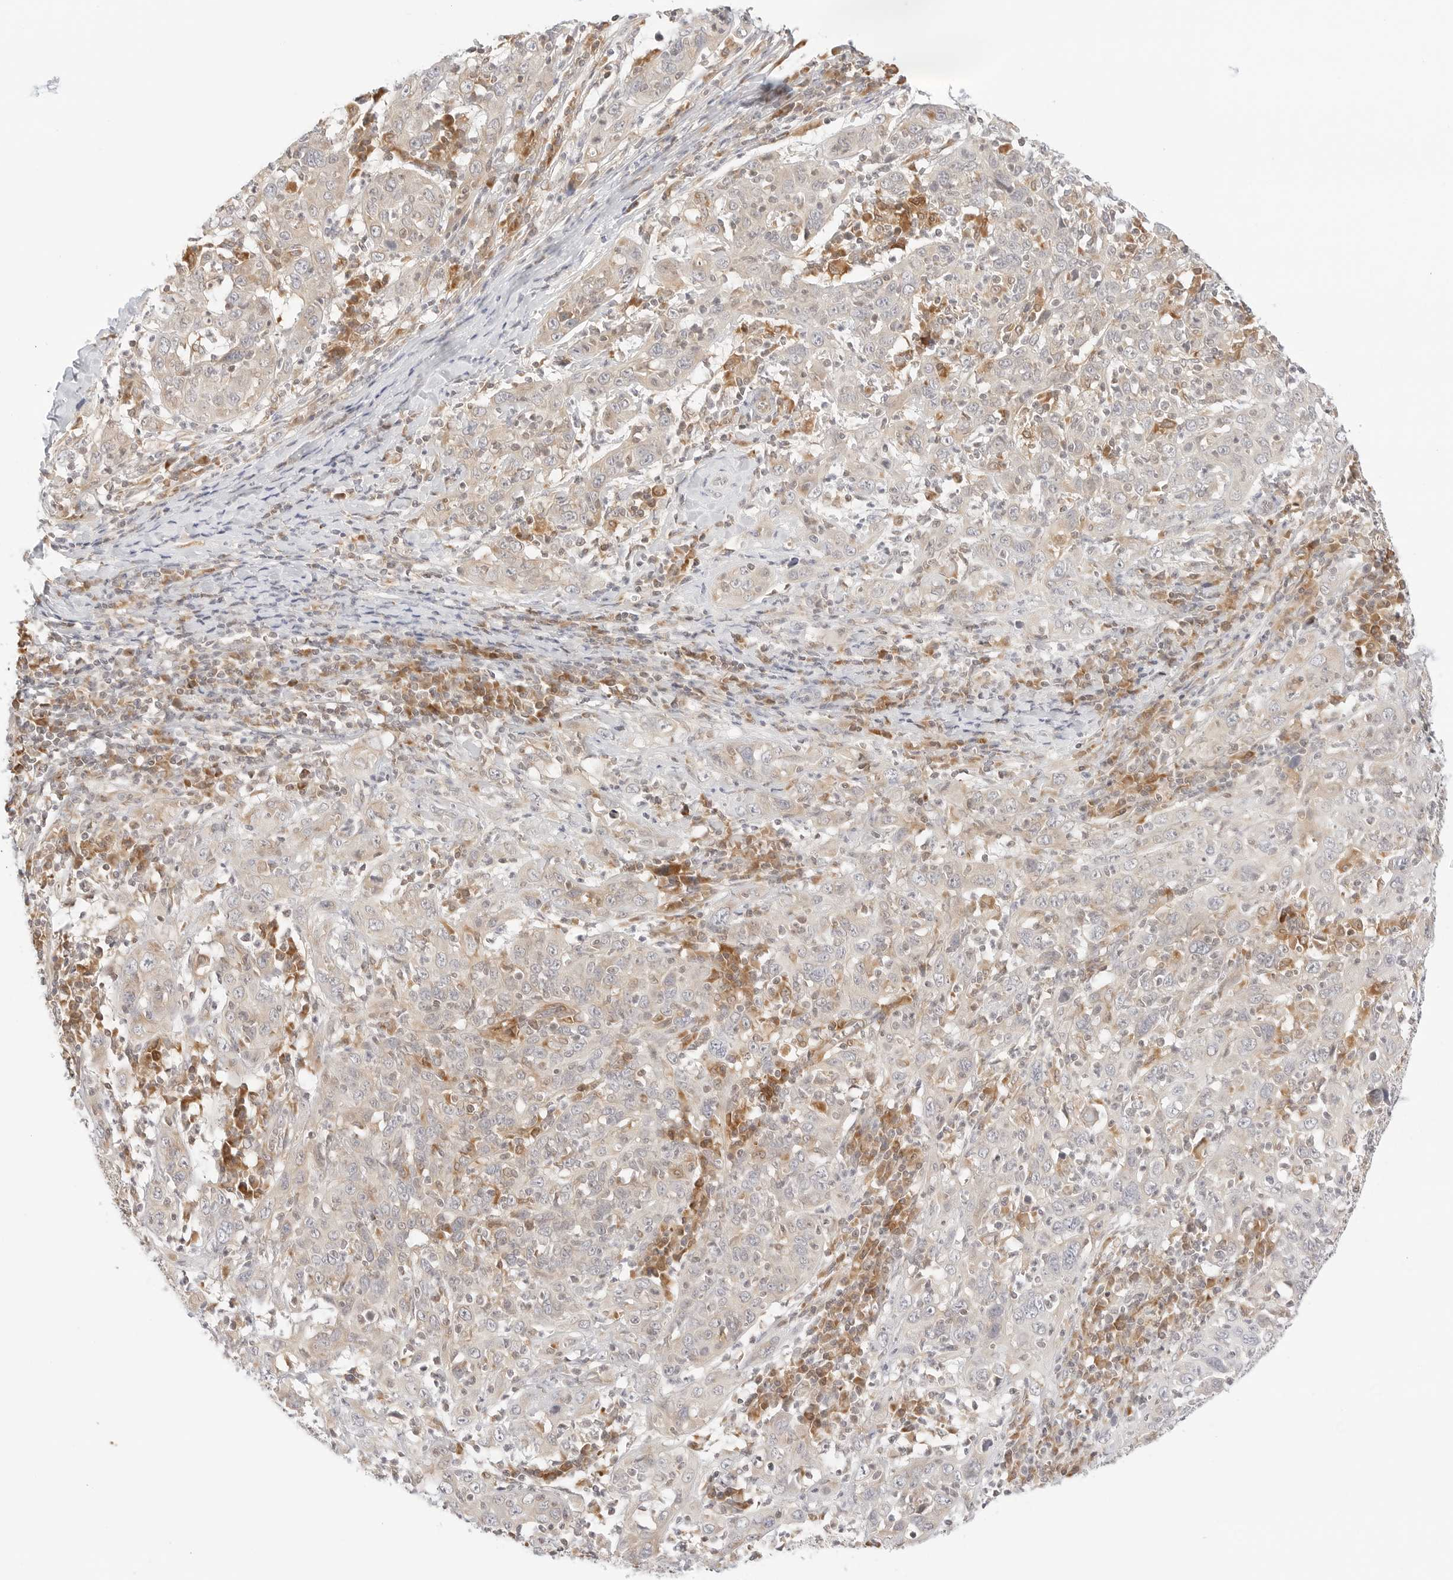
{"staining": {"intensity": "weak", "quantity": "25%-75%", "location": "cytoplasmic/membranous"}, "tissue": "cervical cancer", "cell_type": "Tumor cells", "image_type": "cancer", "snomed": [{"axis": "morphology", "description": "Squamous cell carcinoma, NOS"}, {"axis": "topography", "description": "Cervix"}], "caption": "Immunohistochemical staining of human cervical cancer (squamous cell carcinoma) shows low levels of weak cytoplasmic/membranous expression in approximately 25%-75% of tumor cells.", "gene": "ERO1B", "patient": {"sex": "female", "age": 46}}